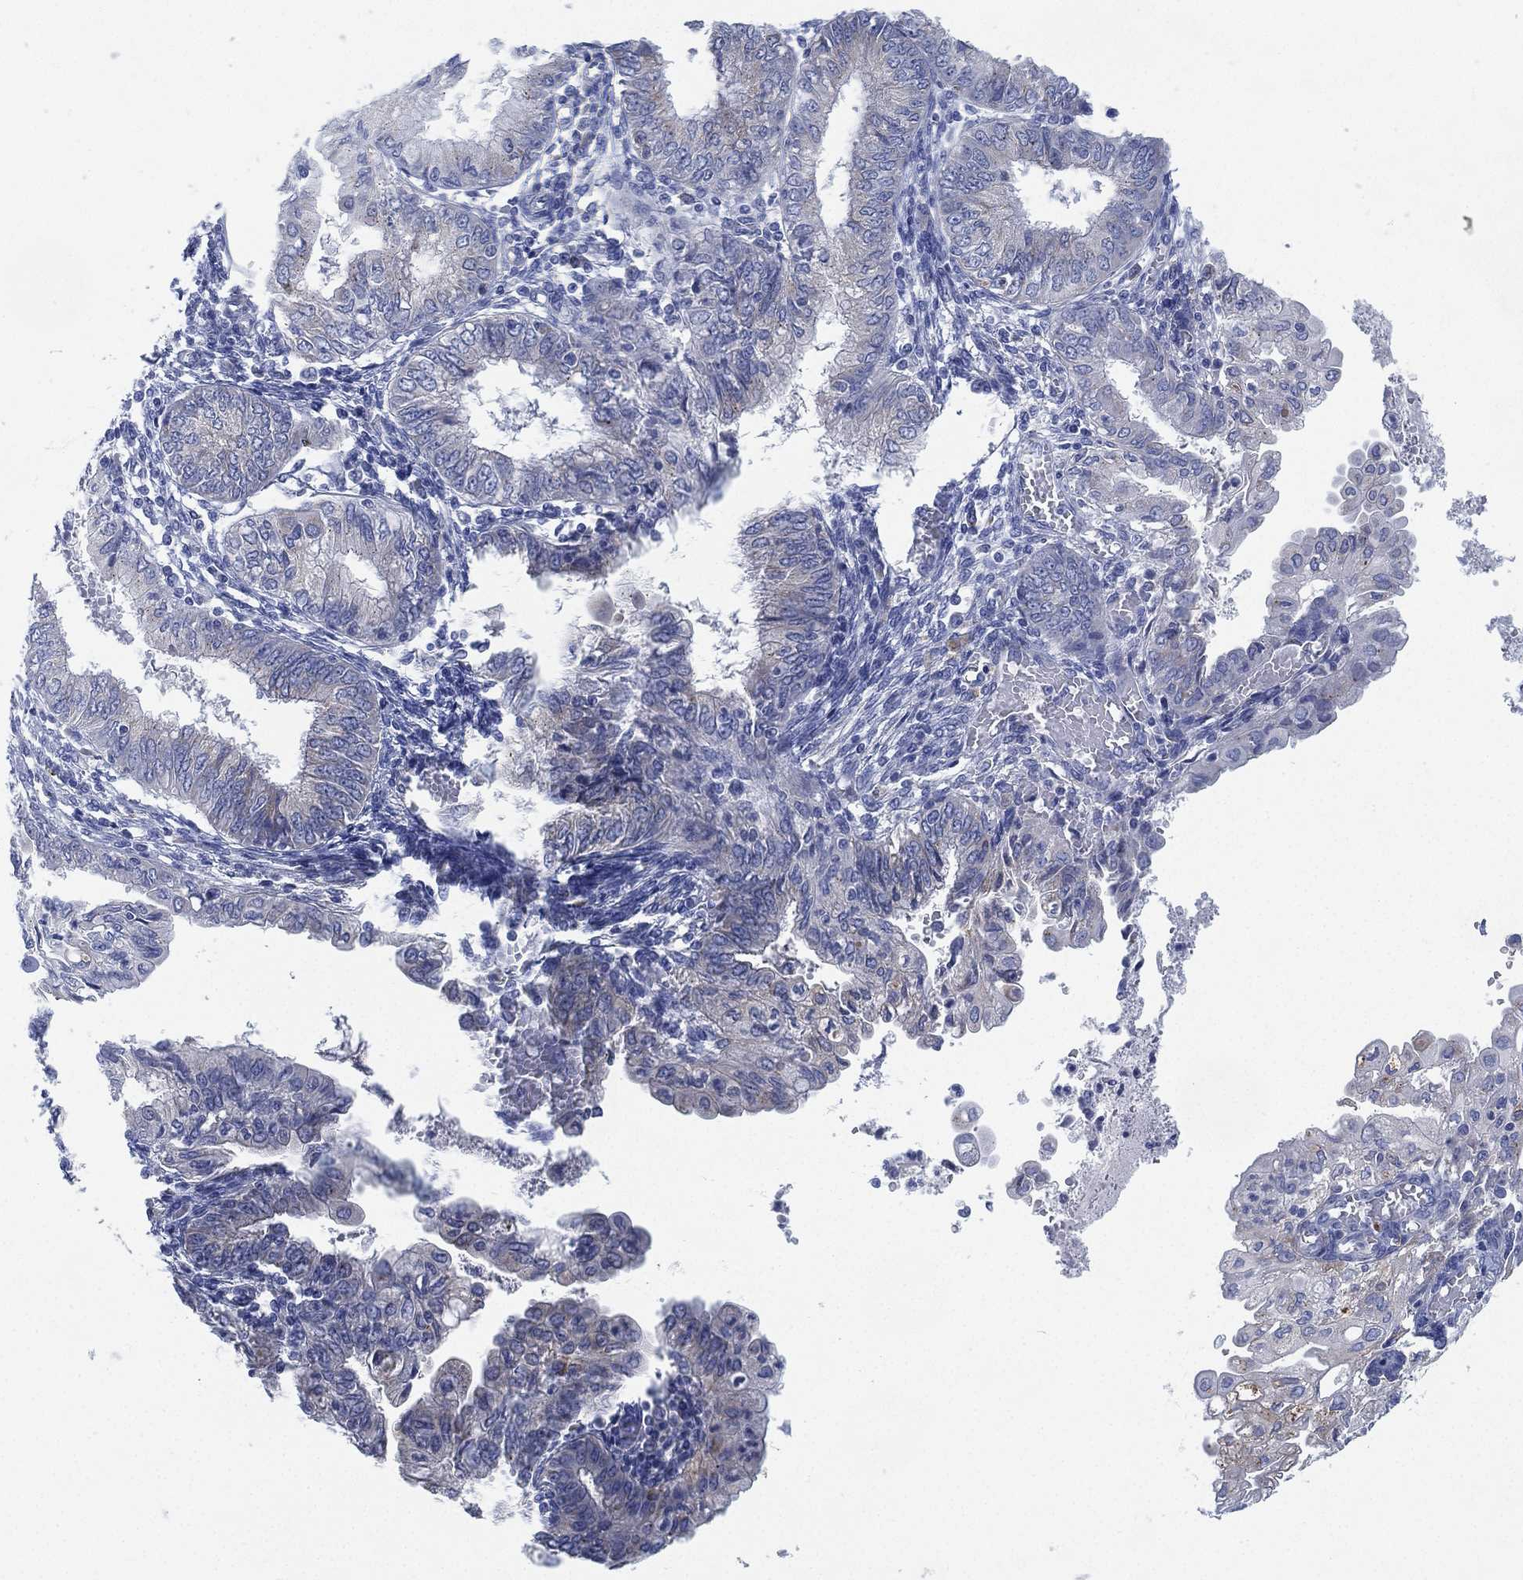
{"staining": {"intensity": "negative", "quantity": "none", "location": "none"}, "tissue": "endometrial cancer", "cell_type": "Tumor cells", "image_type": "cancer", "snomed": [{"axis": "morphology", "description": "Adenocarcinoma, NOS"}, {"axis": "topography", "description": "Endometrium"}], "caption": "This photomicrograph is of adenocarcinoma (endometrial) stained with immunohistochemistry to label a protein in brown with the nuclei are counter-stained blue. There is no expression in tumor cells.", "gene": "GALNS", "patient": {"sex": "female", "age": 68}}